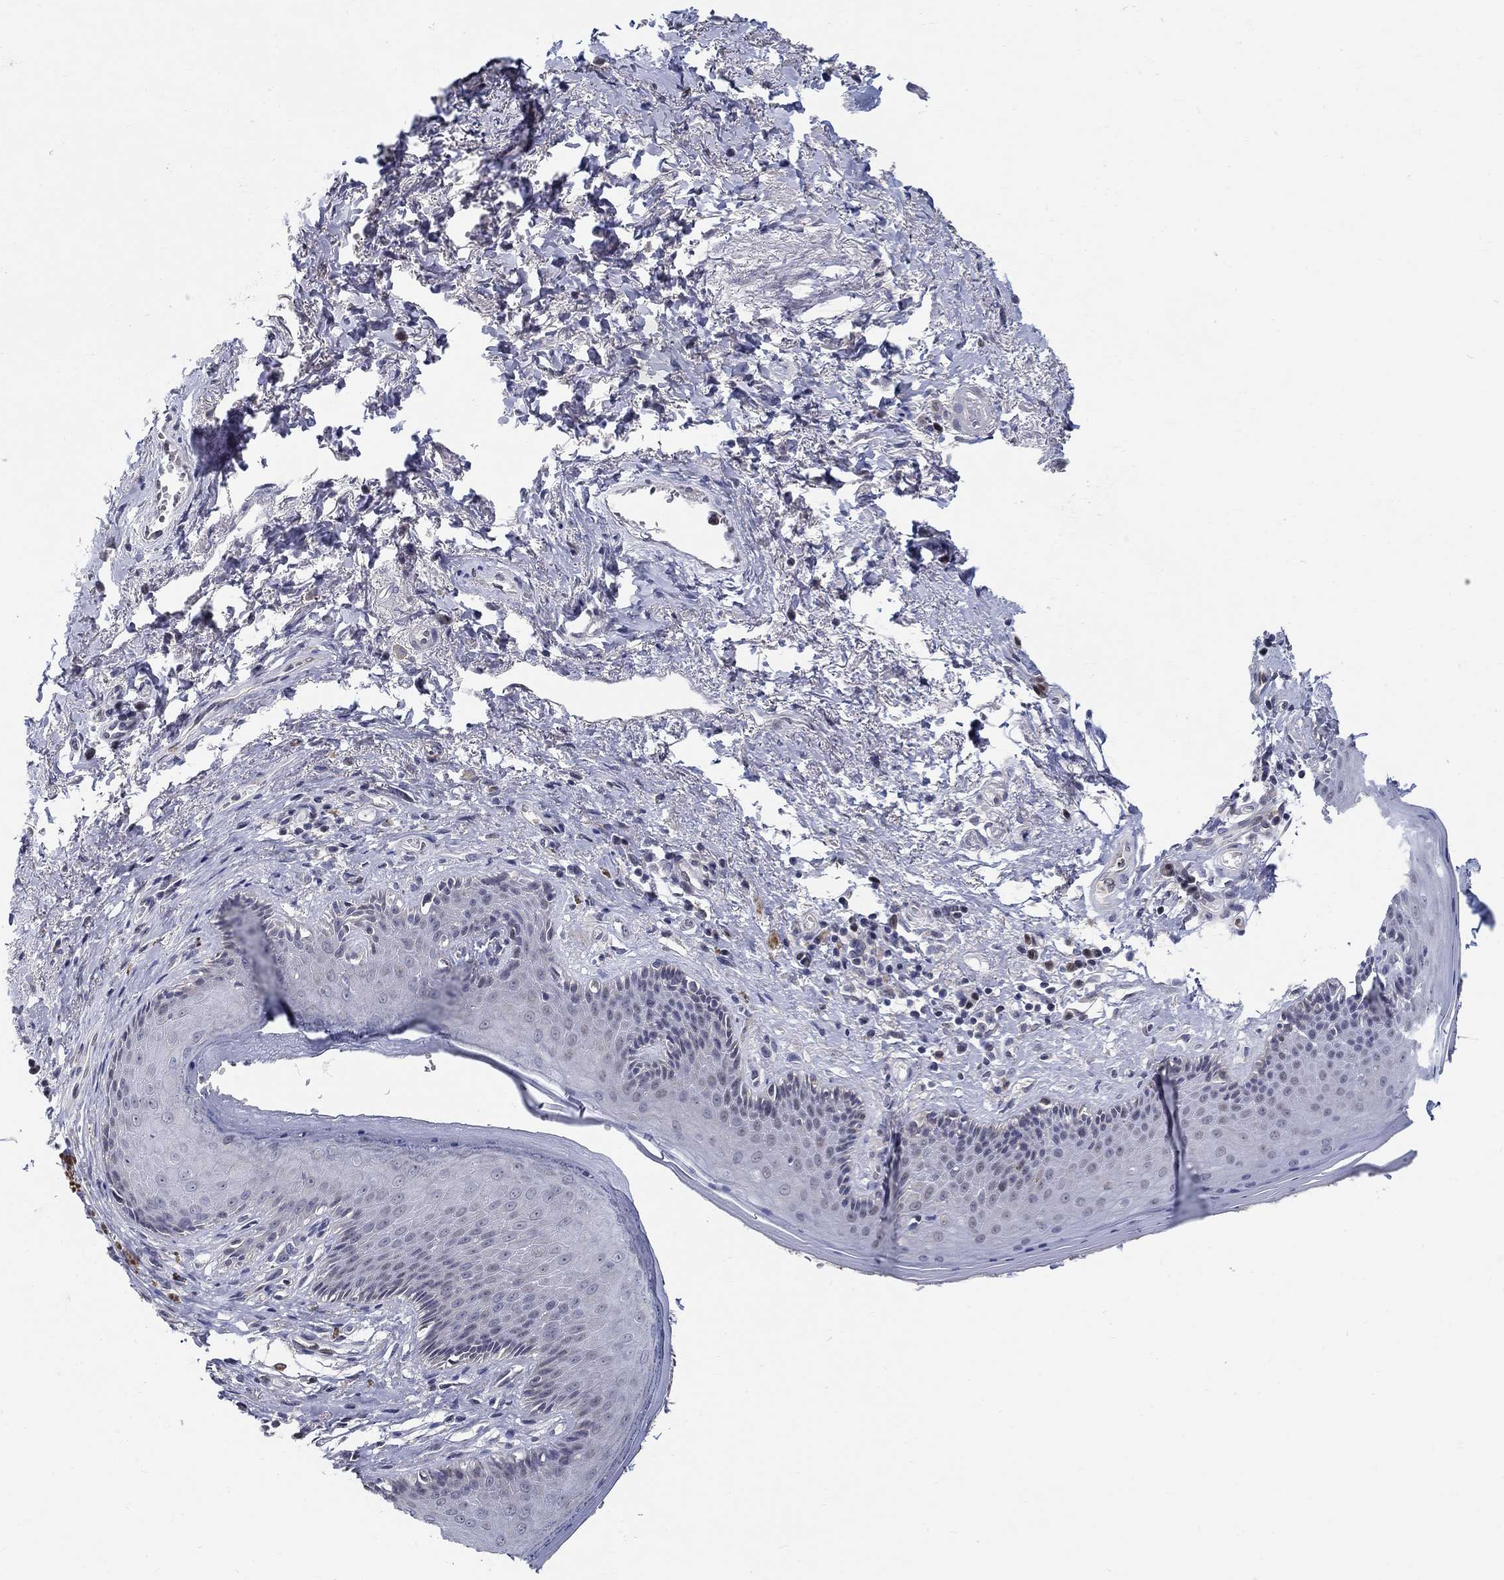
{"staining": {"intensity": "negative", "quantity": "none", "location": "none"}, "tissue": "skin", "cell_type": "Epidermal cells", "image_type": "normal", "snomed": [{"axis": "morphology", "description": "Normal tissue, NOS"}, {"axis": "morphology", "description": "Adenocarcinoma, NOS"}, {"axis": "topography", "description": "Rectum"}, {"axis": "topography", "description": "Anal"}], "caption": "IHC of unremarkable human skin demonstrates no positivity in epidermal cells.", "gene": "C16orf46", "patient": {"sex": "female", "age": 68}}